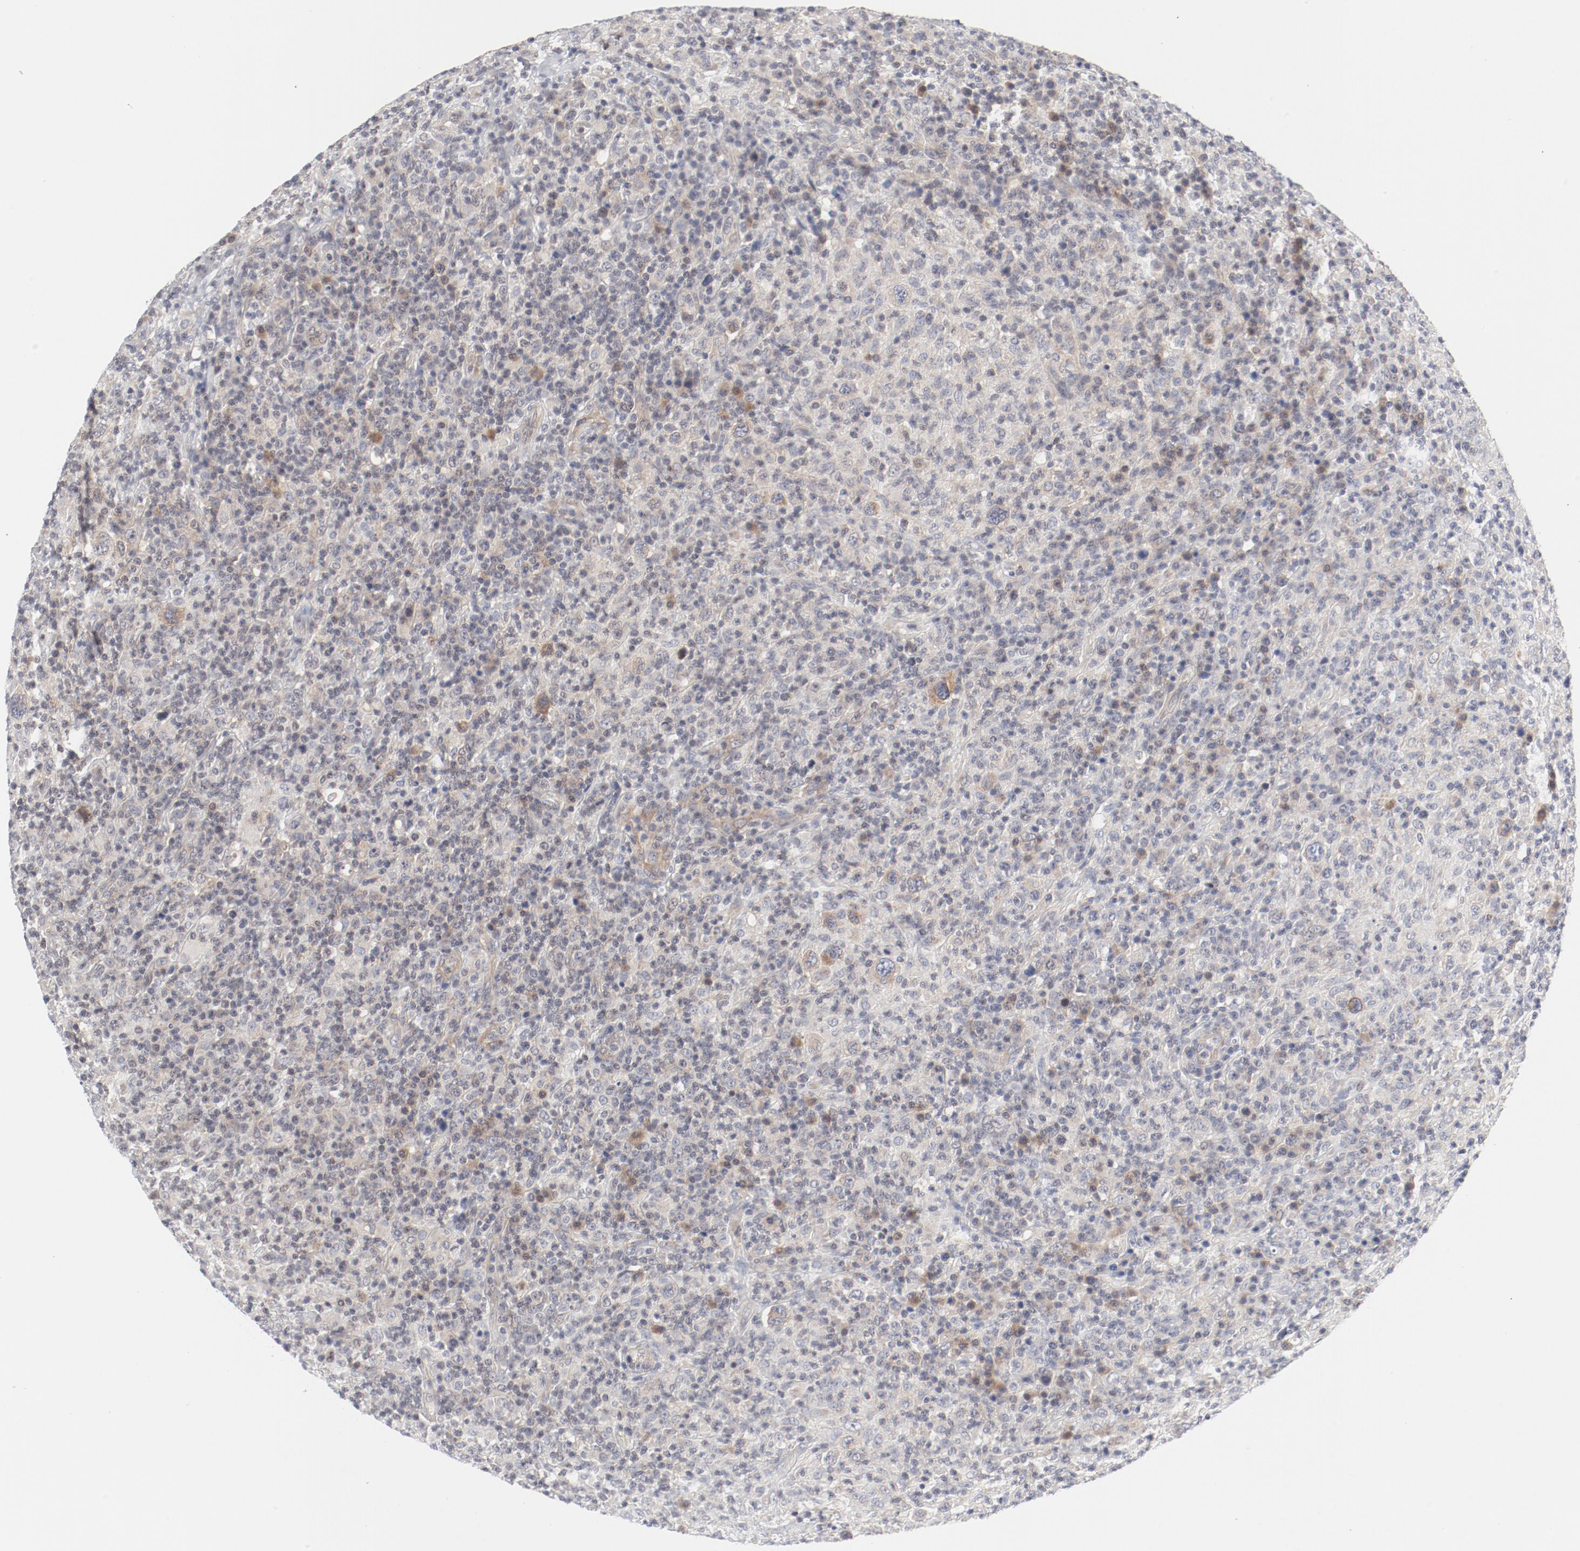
{"staining": {"intensity": "weak", "quantity": "25%-75%", "location": "cytoplasmic/membranous"}, "tissue": "lymphoma", "cell_type": "Tumor cells", "image_type": "cancer", "snomed": [{"axis": "morphology", "description": "Hodgkin's disease, NOS"}, {"axis": "topography", "description": "Lymph node"}], "caption": "High-magnification brightfield microscopy of lymphoma stained with DAB (brown) and counterstained with hematoxylin (blue). tumor cells exhibit weak cytoplasmic/membranous positivity is appreciated in about25%-75% of cells.", "gene": "BAD", "patient": {"sex": "male", "age": 65}}